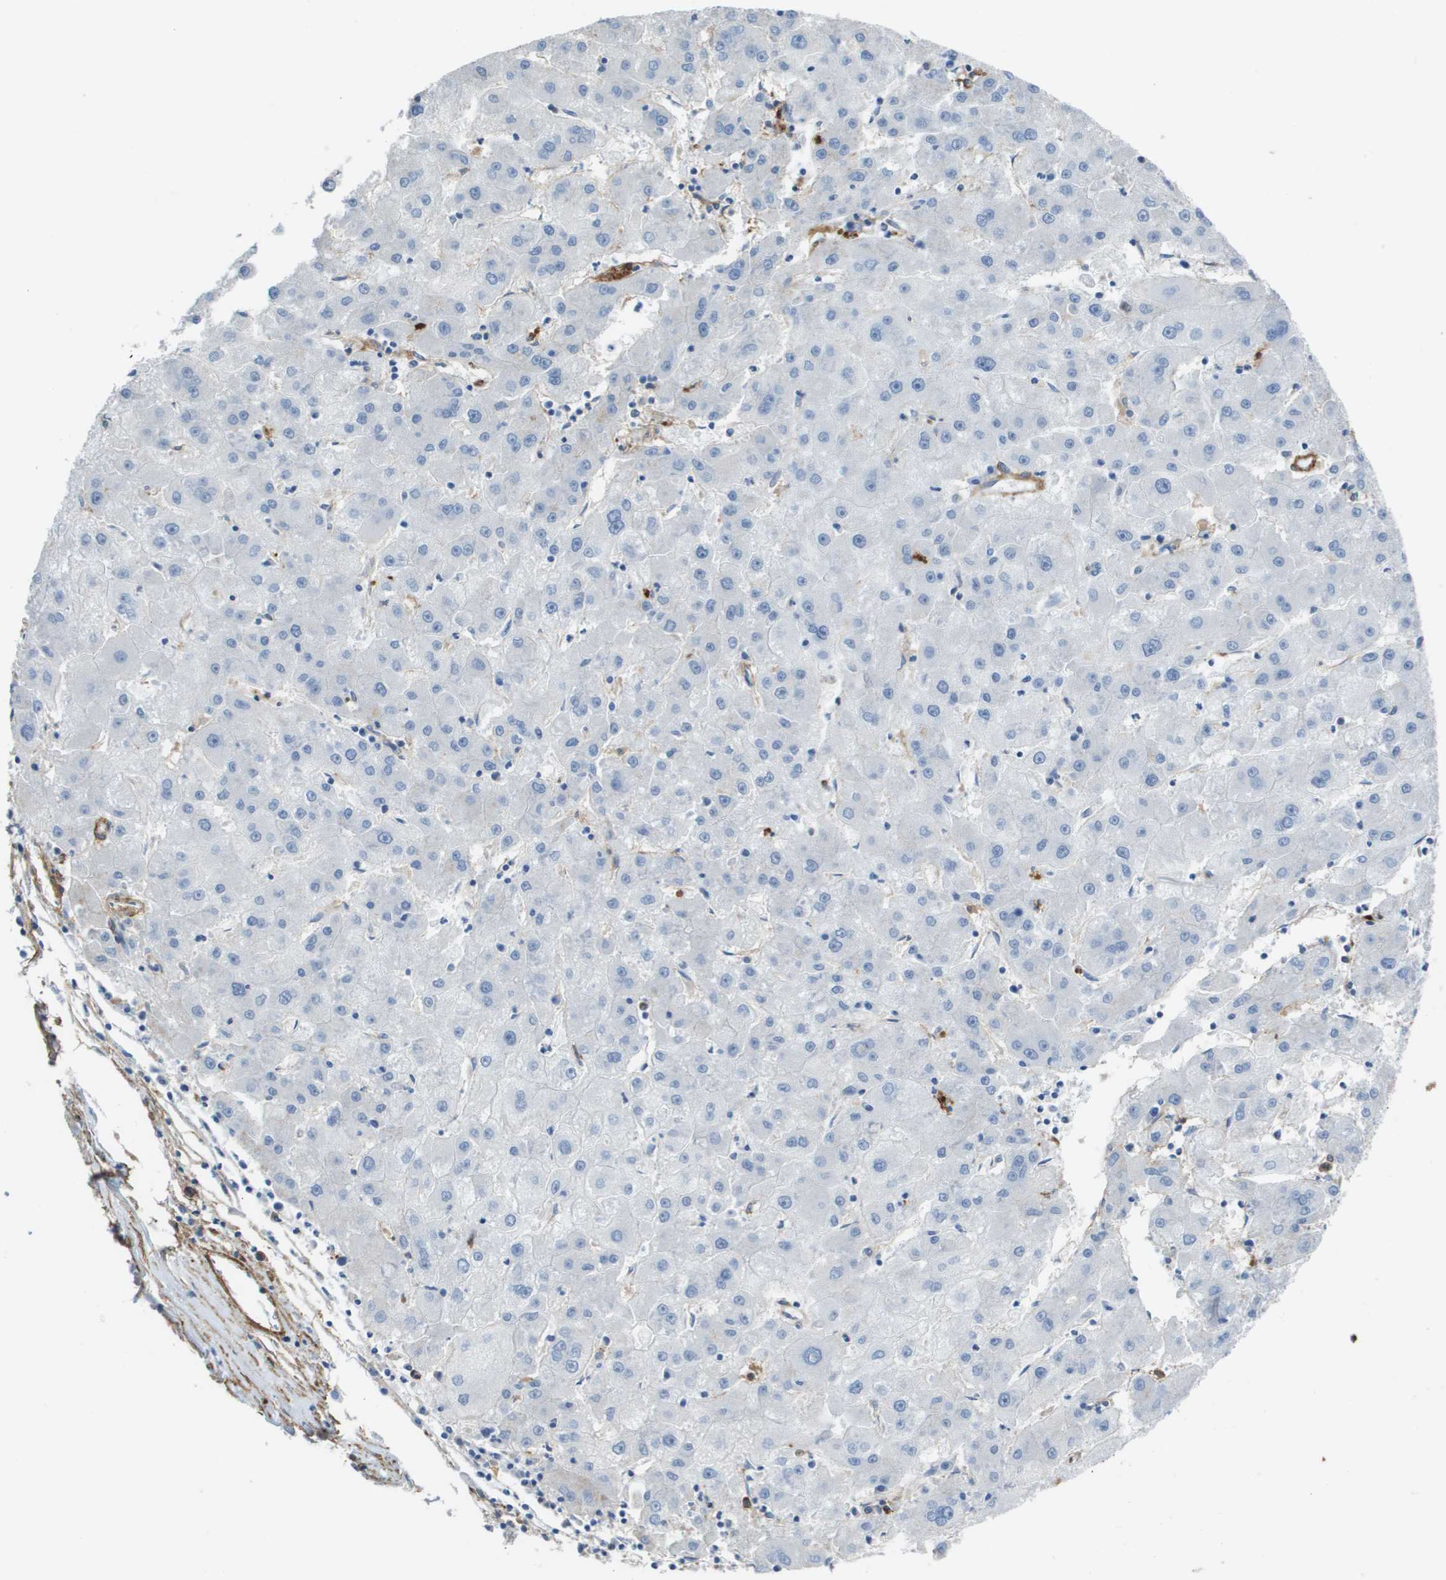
{"staining": {"intensity": "negative", "quantity": "none", "location": "none"}, "tissue": "liver cancer", "cell_type": "Tumor cells", "image_type": "cancer", "snomed": [{"axis": "morphology", "description": "Carcinoma, Hepatocellular, NOS"}, {"axis": "topography", "description": "Liver"}], "caption": "A high-resolution image shows immunohistochemistry staining of liver cancer (hepatocellular carcinoma), which displays no significant staining in tumor cells. (Immunohistochemistry (ihc), brightfield microscopy, high magnification).", "gene": "ZBTB43", "patient": {"sex": "male", "age": 72}}